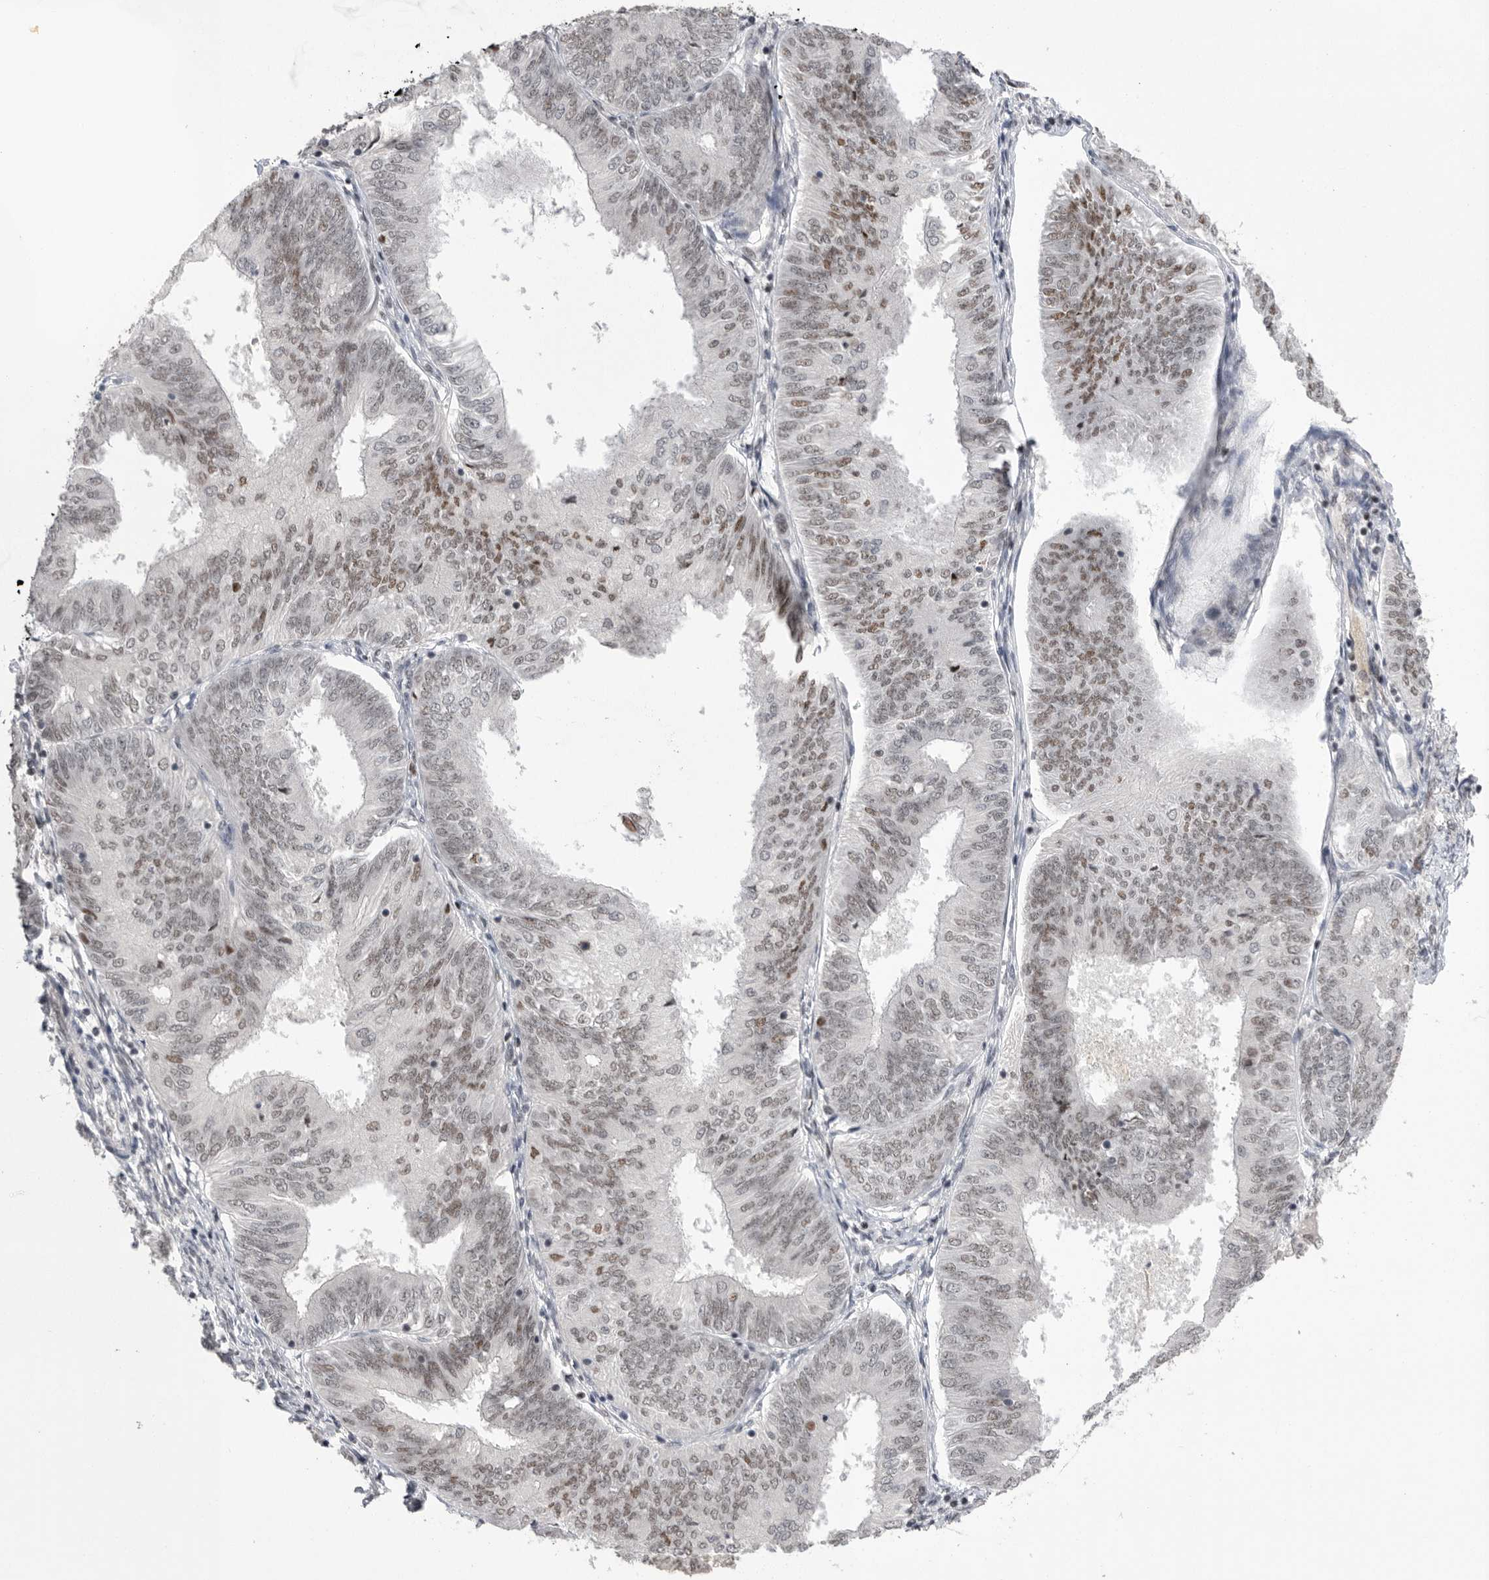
{"staining": {"intensity": "moderate", "quantity": "25%-75%", "location": "nuclear"}, "tissue": "endometrial cancer", "cell_type": "Tumor cells", "image_type": "cancer", "snomed": [{"axis": "morphology", "description": "Adenocarcinoma, NOS"}, {"axis": "topography", "description": "Endometrium"}], "caption": "Moderate nuclear positivity for a protein is present in approximately 25%-75% of tumor cells of endometrial cancer using immunohistochemistry.", "gene": "POU5F1", "patient": {"sex": "female", "age": 58}}